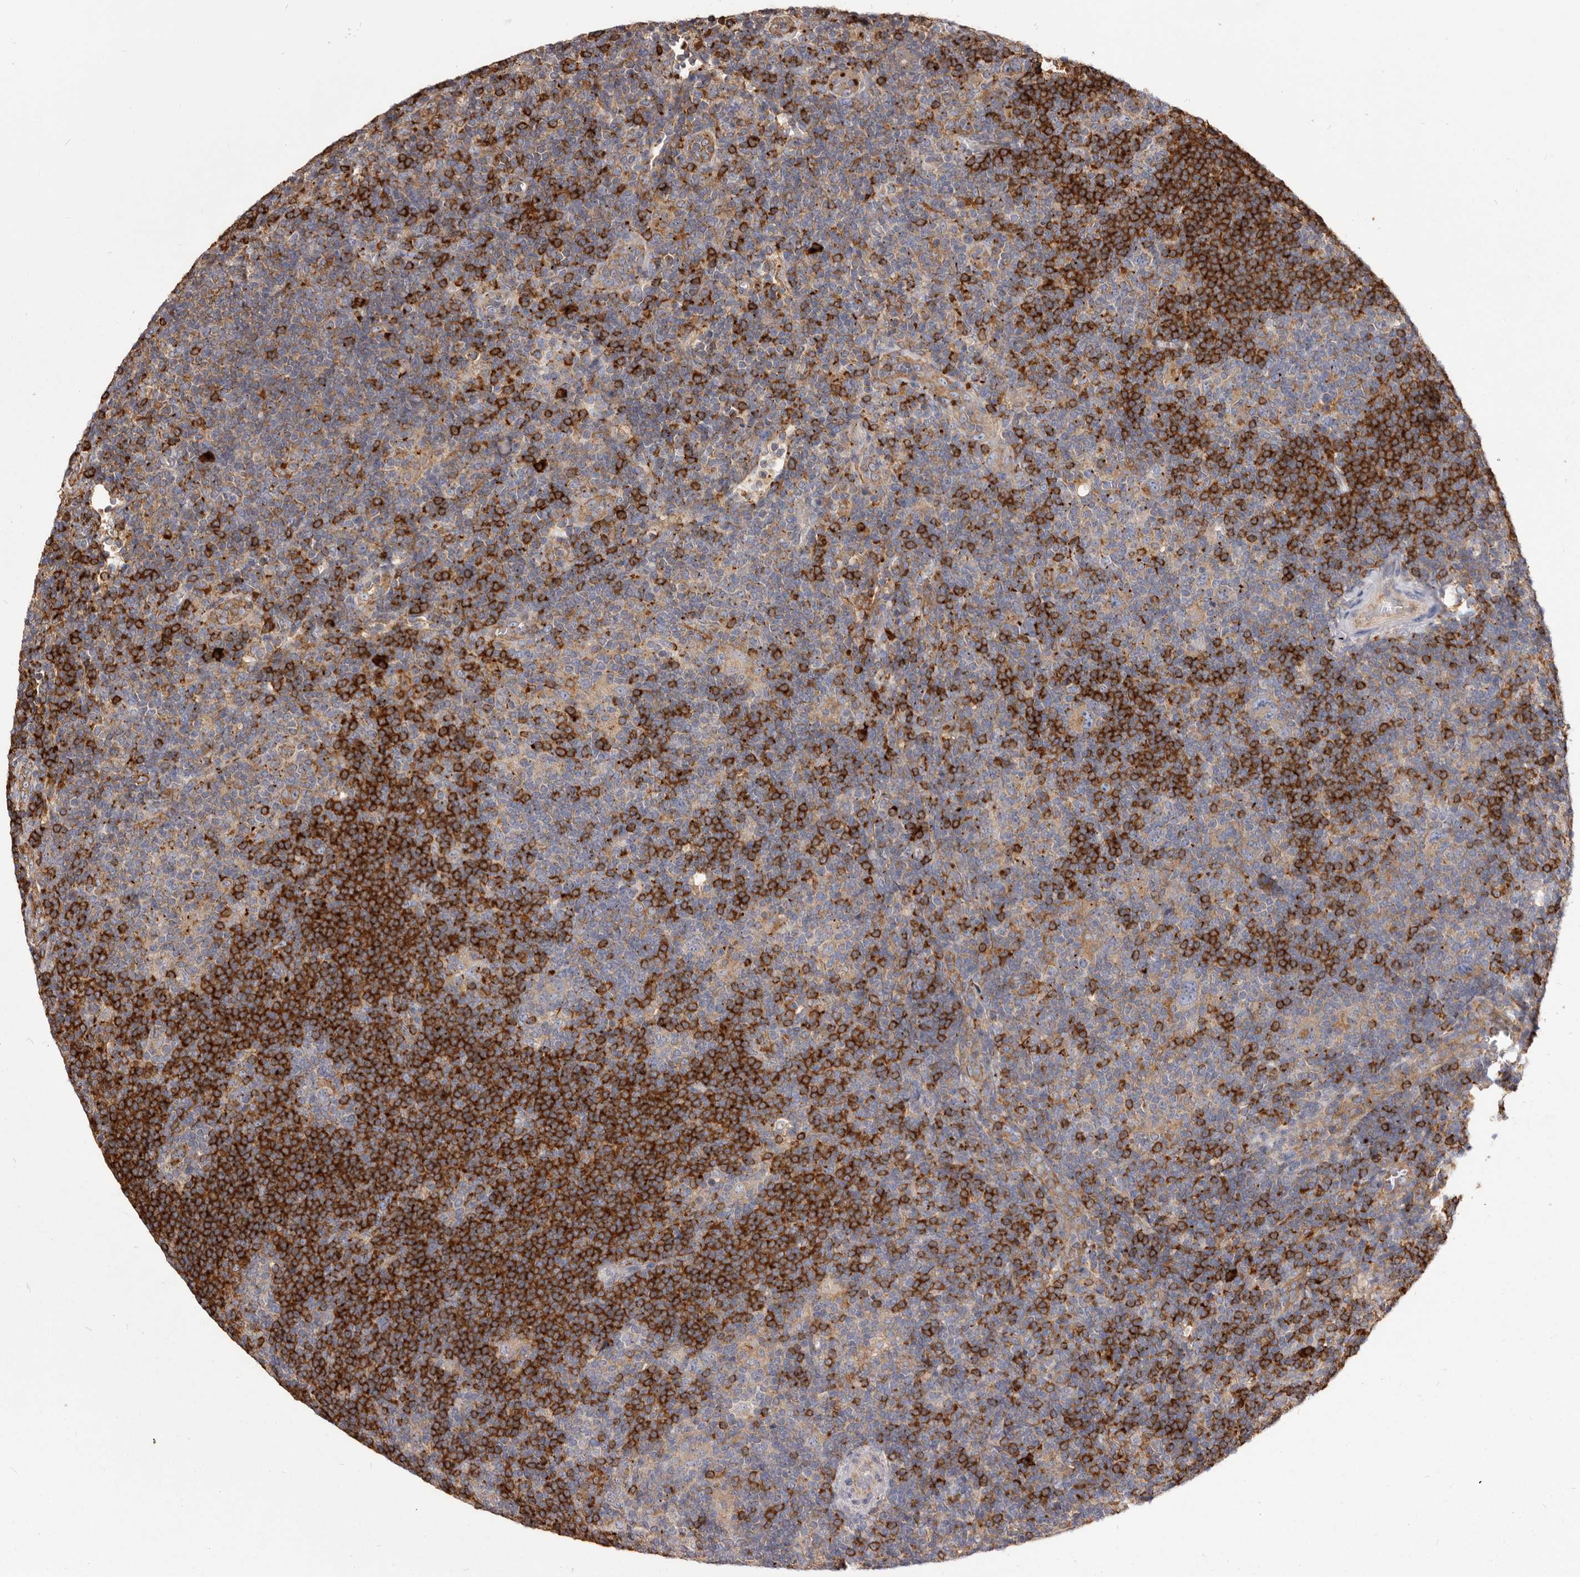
{"staining": {"intensity": "weak", "quantity": "<25%", "location": "cytoplasmic/membranous"}, "tissue": "lymphoma", "cell_type": "Tumor cells", "image_type": "cancer", "snomed": [{"axis": "morphology", "description": "Hodgkin's disease, NOS"}, {"axis": "topography", "description": "Lymph node"}], "caption": "A high-resolution micrograph shows immunohistochemistry (IHC) staining of Hodgkin's disease, which shows no significant positivity in tumor cells.", "gene": "TPD52", "patient": {"sex": "female", "age": 57}}